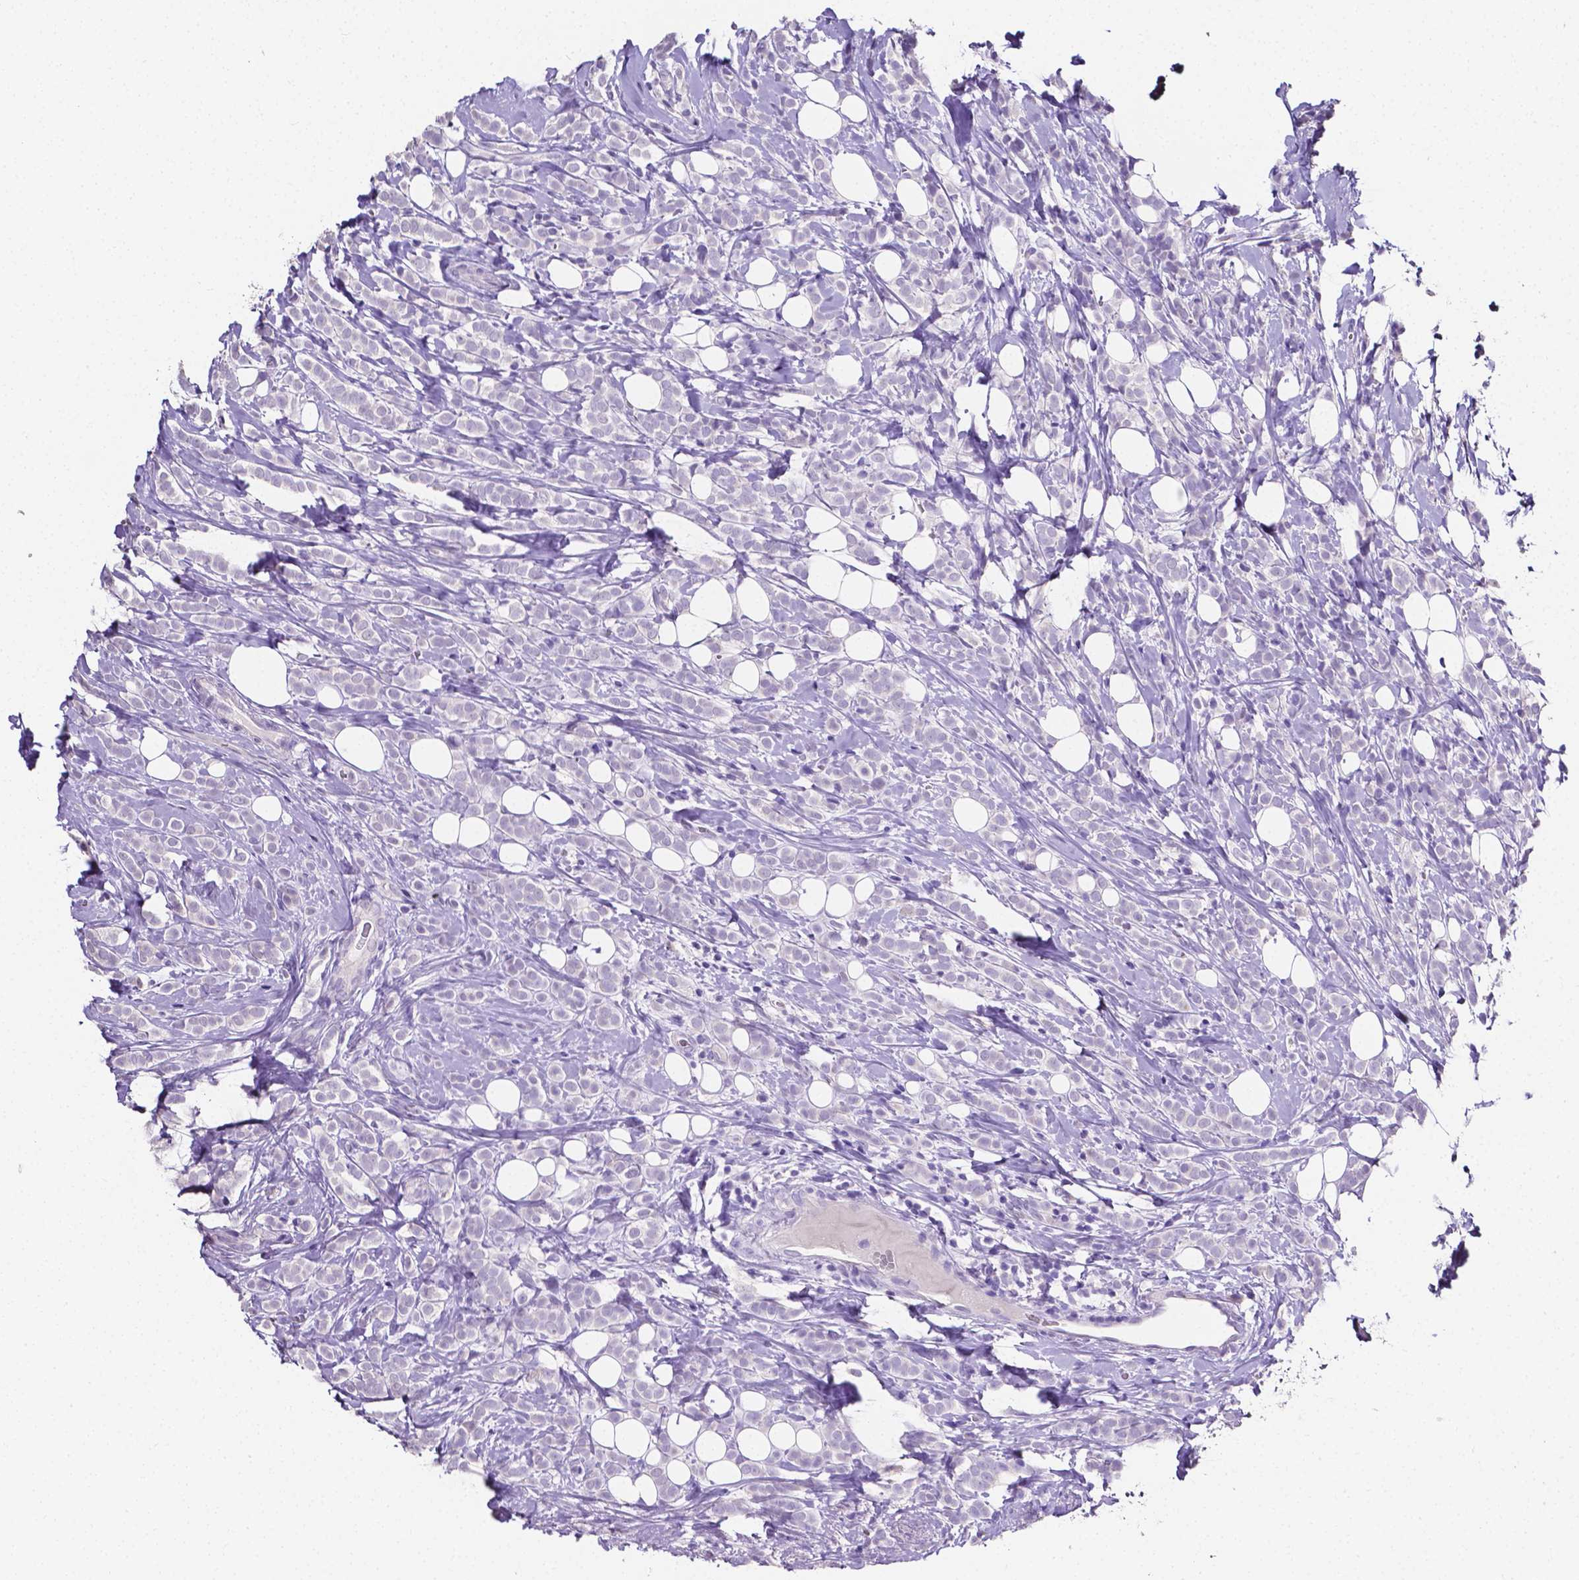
{"staining": {"intensity": "negative", "quantity": "none", "location": "none"}, "tissue": "breast cancer", "cell_type": "Tumor cells", "image_type": "cancer", "snomed": [{"axis": "morphology", "description": "Lobular carcinoma"}, {"axis": "topography", "description": "Breast"}], "caption": "Human lobular carcinoma (breast) stained for a protein using IHC displays no positivity in tumor cells.", "gene": "SLC22A2", "patient": {"sex": "female", "age": 49}}